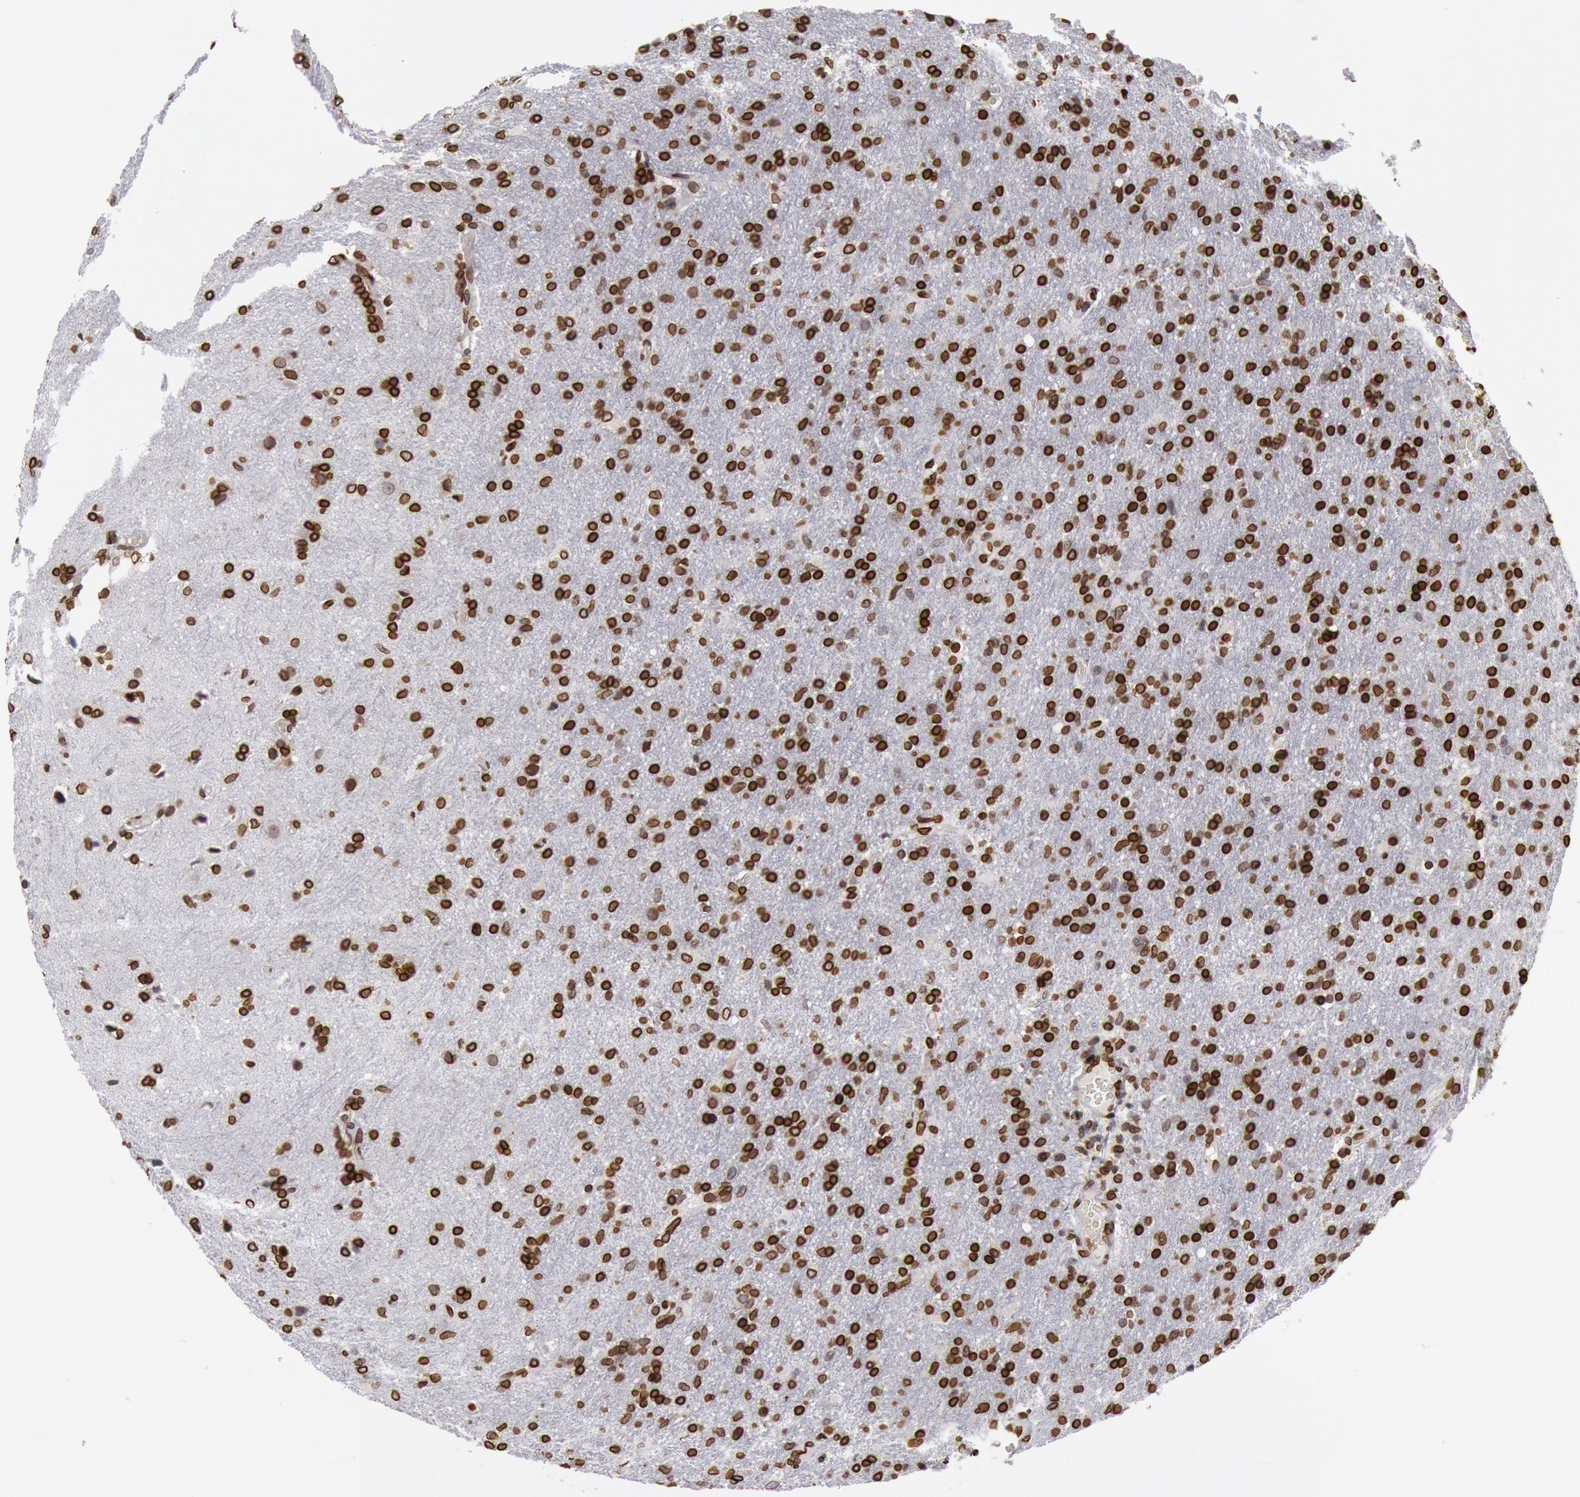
{"staining": {"intensity": "strong", "quantity": ">75%", "location": "cytoplasmic/membranous,nuclear"}, "tissue": "glioma", "cell_type": "Tumor cells", "image_type": "cancer", "snomed": [{"axis": "morphology", "description": "Glioma, malignant, High grade"}, {"axis": "topography", "description": "Brain"}], "caption": "Protein analysis of malignant high-grade glioma tissue demonstrates strong cytoplasmic/membranous and nuclear positivity in approximately >75% of tumor cells. Immunohistochemistry (ihc) stains the protein of interest in brown and the nuclei are stained blue.", "gene": "SUN2", "patient": {"sex": "male", "age": 68}}